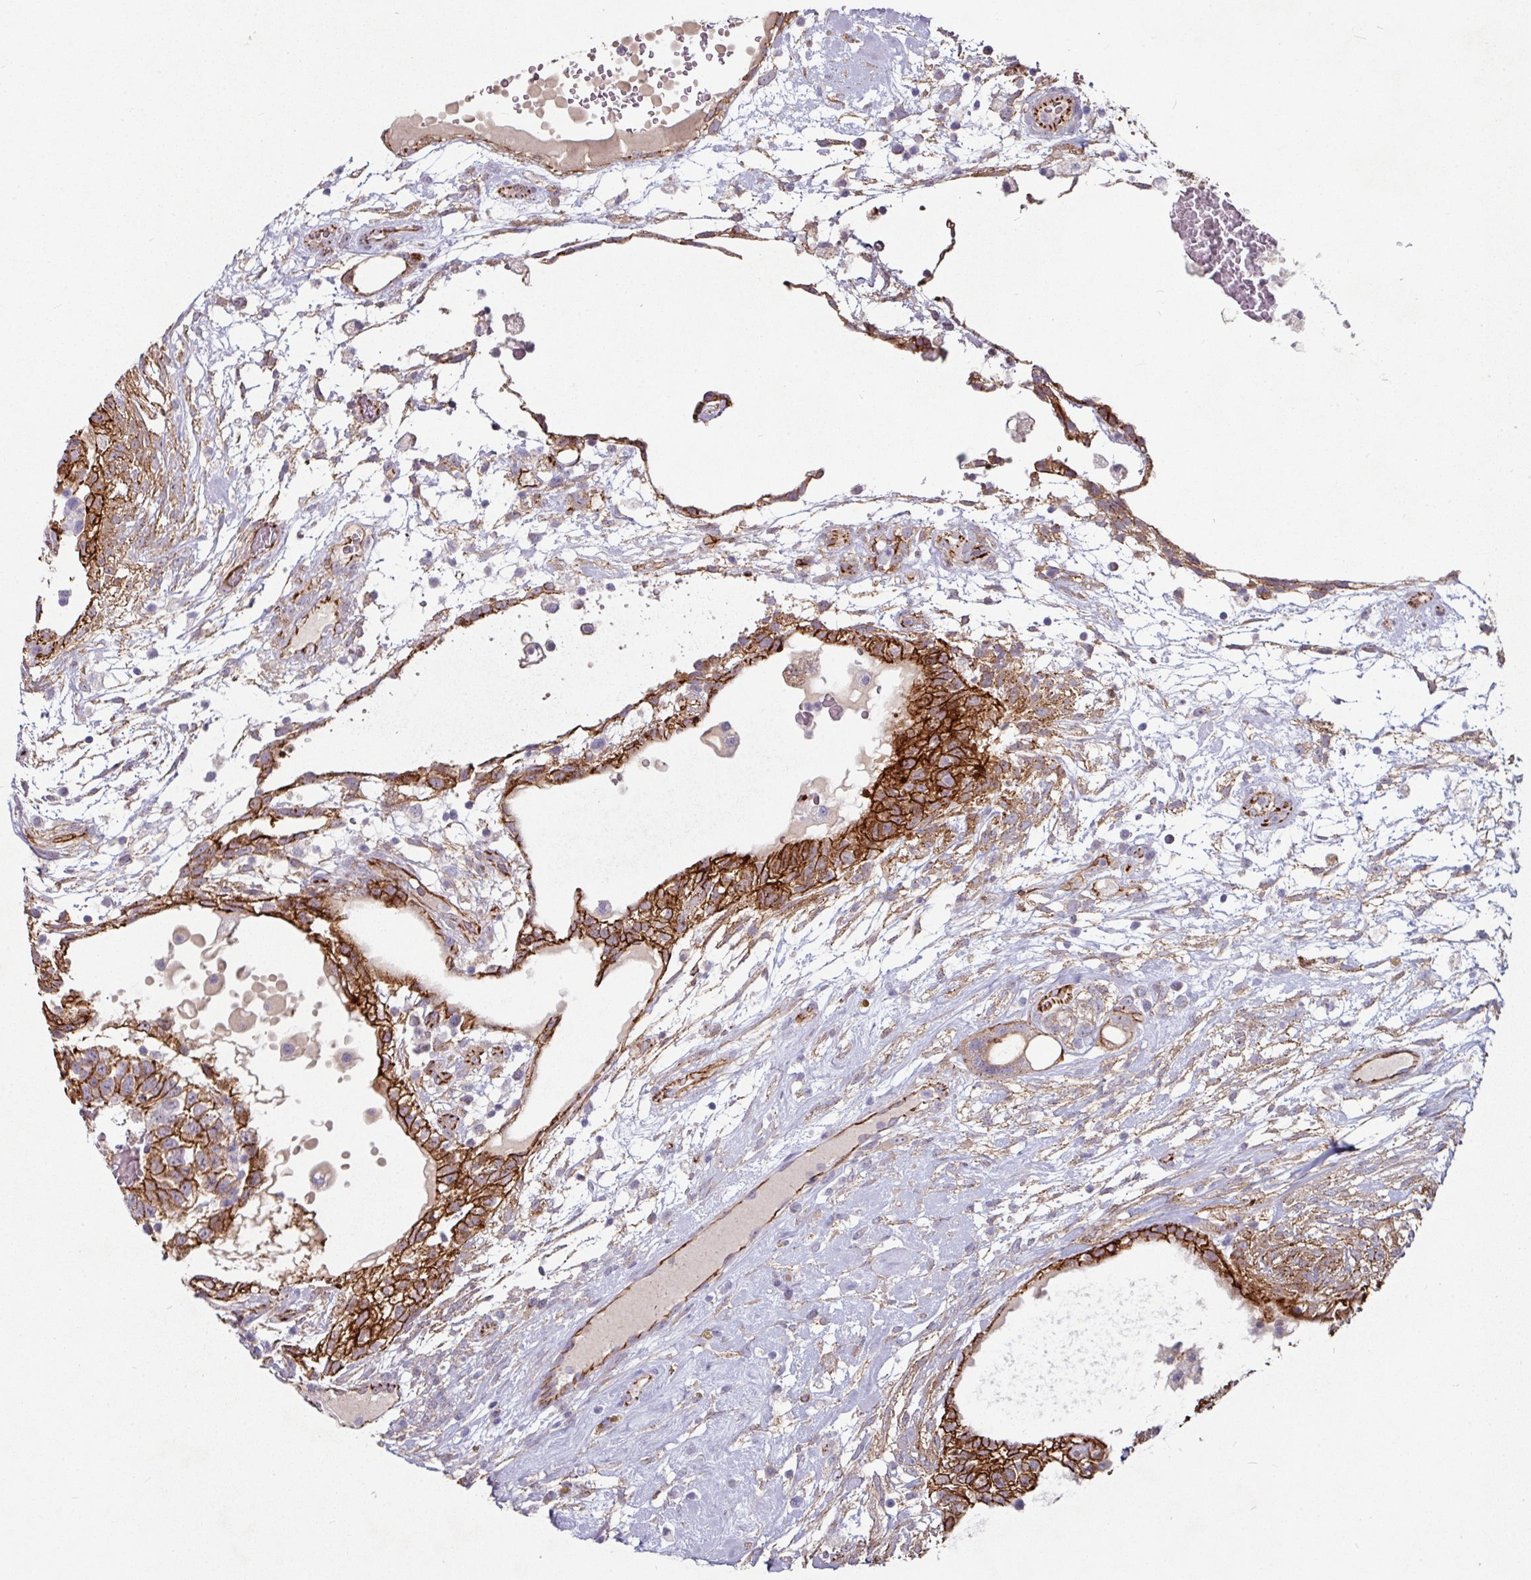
{"staining": {"intensity": "strong", "quantity": ">75%", "location": "cytoplasmic/membranous"}, "tissue": "testis cancer", "cell_type": "Tumor cells", "image_type": "cancer", "snomed": [{"axis": "morphology", "description": "Carcinoma, Embryonal, NOS"}, {"axis": "topography", "description": "Testis"}], "caption": "Testis cancer stained for a protein (brown) exhibits strong cytoplasmic/membranous positive staining in about >75% of tumor cells.", "gene": "JUP", "patient": {"sex": "male", "age": 32}}